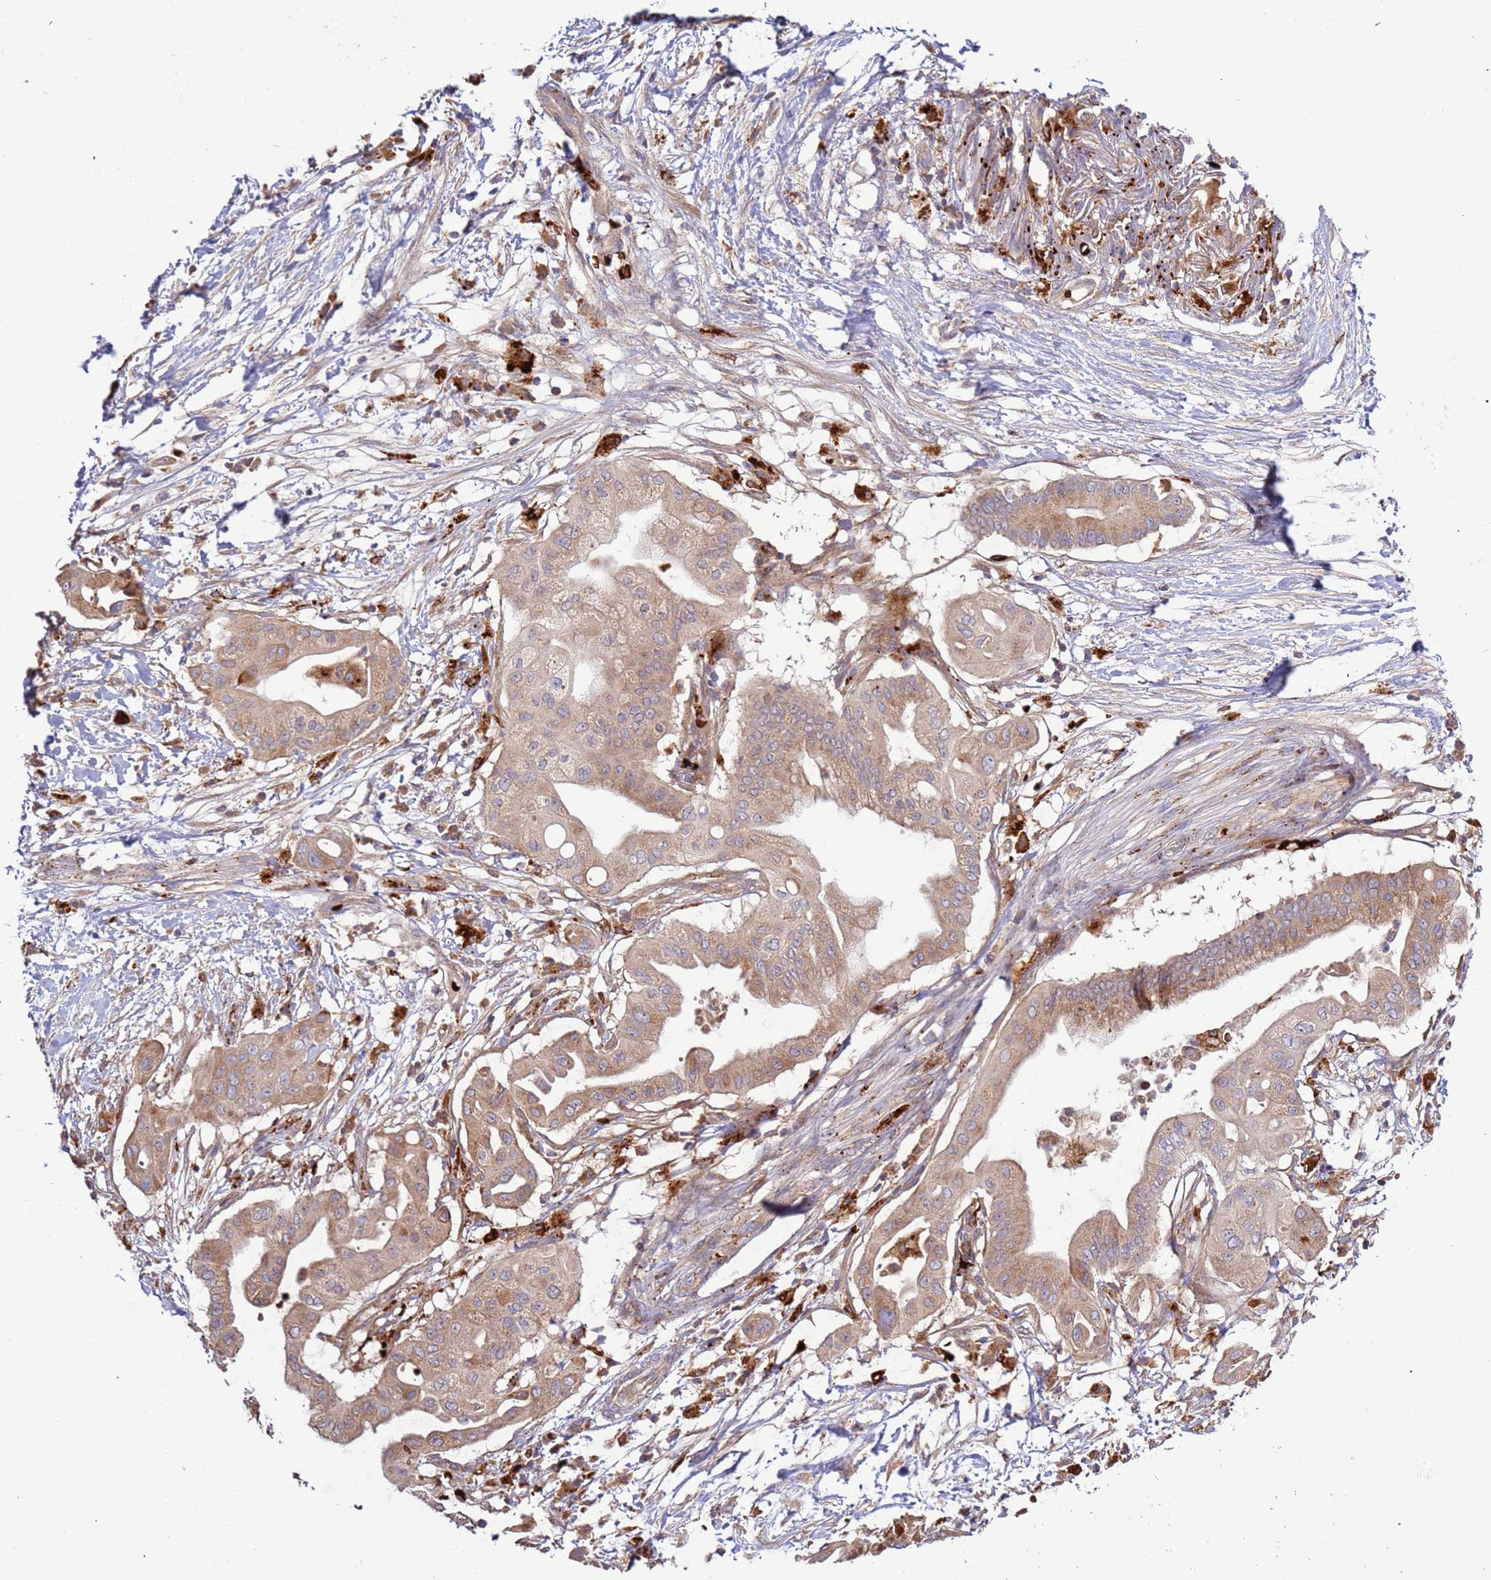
{"staining": {"intensity": "moderate", "quantity": ">75%", "location": "cytoplasmic/membranous"}, "tissue": "pancreatic cancer", "cell_type": "Tumor cells", "image_type": "cancer", "snomed": [{"axis": "morphology", "description": "Adenocarcinoma, NOS"}, {"axis": "topography", "description": "Pancreas"}], "caption": "Immunohistochemistry histopathology image of pancreatic adenocarcinoma stained for a protein (brown), which shows medium levels of moderate cytoplasmic/membranous staining in about >75% of tumor cells.", "gene": "VPS36", "patient": {"sex": "male", "age": 68}}